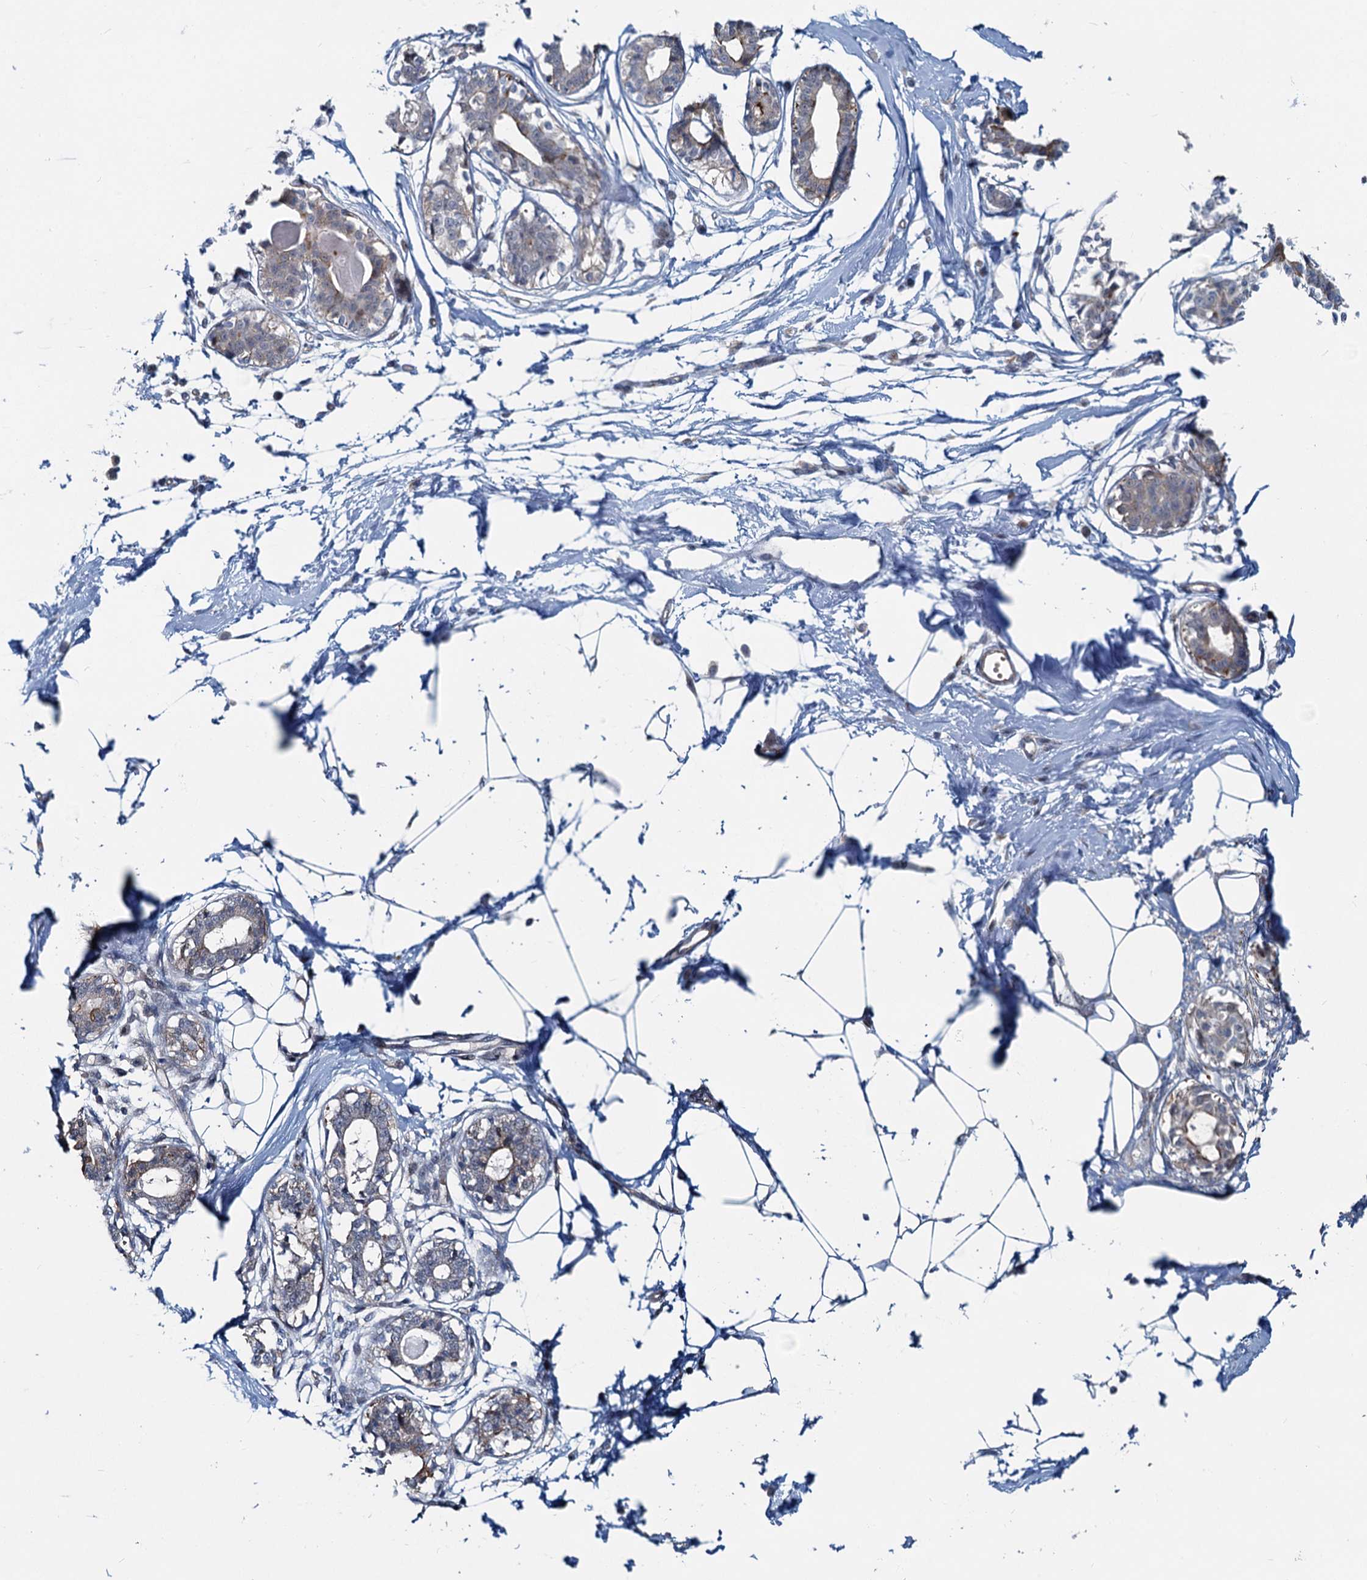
{"staining": {"intensity": "negative", "quantity": "none", "location": "none"}, "tissue": "breast", "cell_type": "Adipocytes", "image_type": "normal", "snomed": [{"axis": "morphology", "description": "Normal tissue, NOS"}, {"axis": "topography", "description": "Breast"}], "caption": "High power microscopy image of an IHC micrograph of unremarkable breast, revealing no significant expression in adipocytes. Nuclei are stained in blue.", "gene": "ADCY2", "patient": {"sex": "female", "age": 45}}